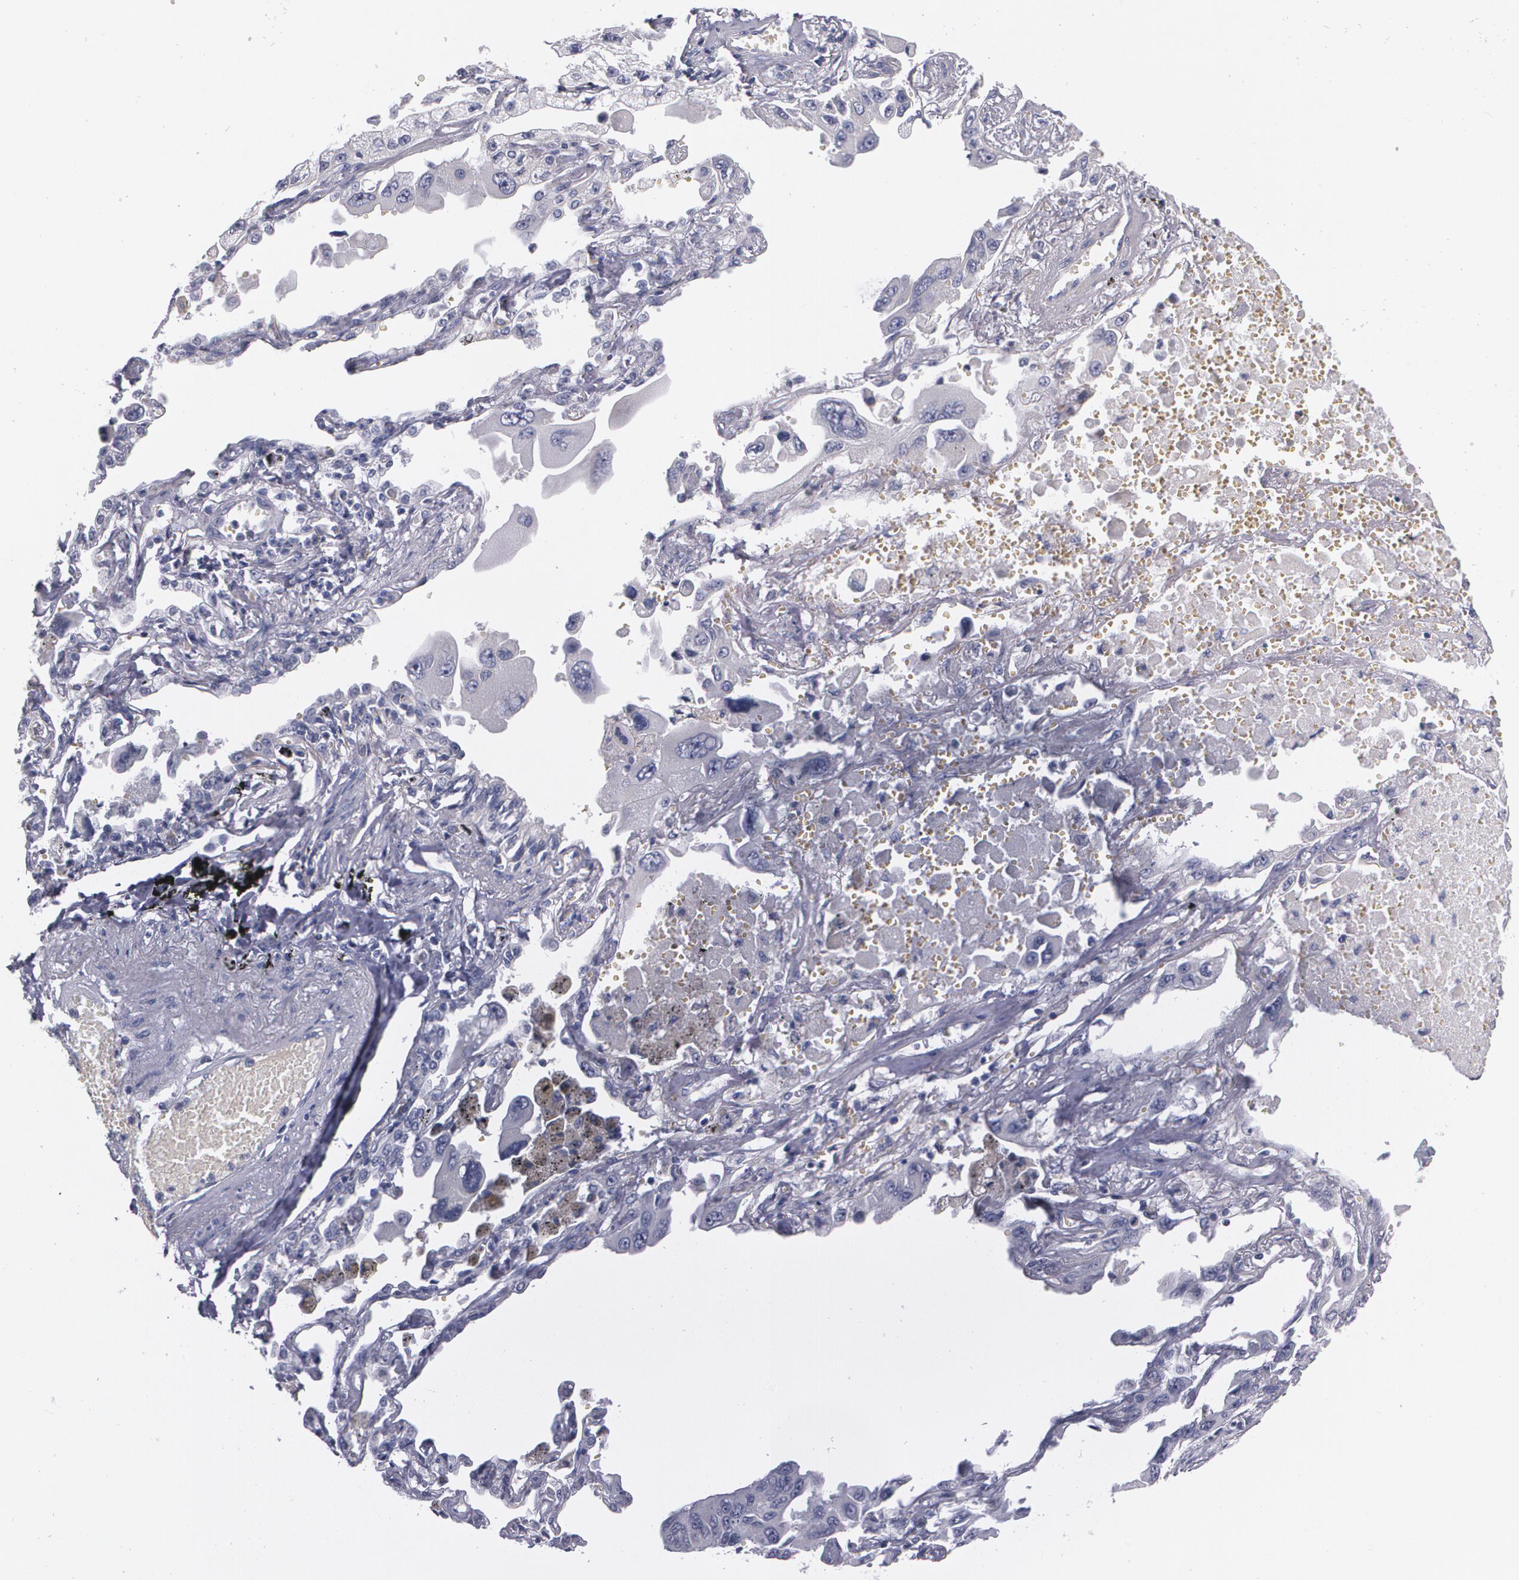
{"staining": {"intensity": "negative", "quantity": "none", "location": "none"}, "tissue": "lung cancer", "cell_type": "Tumor cells", "image_type": "cancer", "snomed": [{"axis": "morphology", "description": "Adenocarcinoma, NOS"}, {"axis": "topography", "description": "Lung"}], "caption": "Tumor cells show no significant positivity in adenocarcinoma (lung). (DAB immunohistochemistry (IHC) with hematoxylin counter stain).", "gene": "HMMR", "patient": {"sex": "male", "age": 64}}